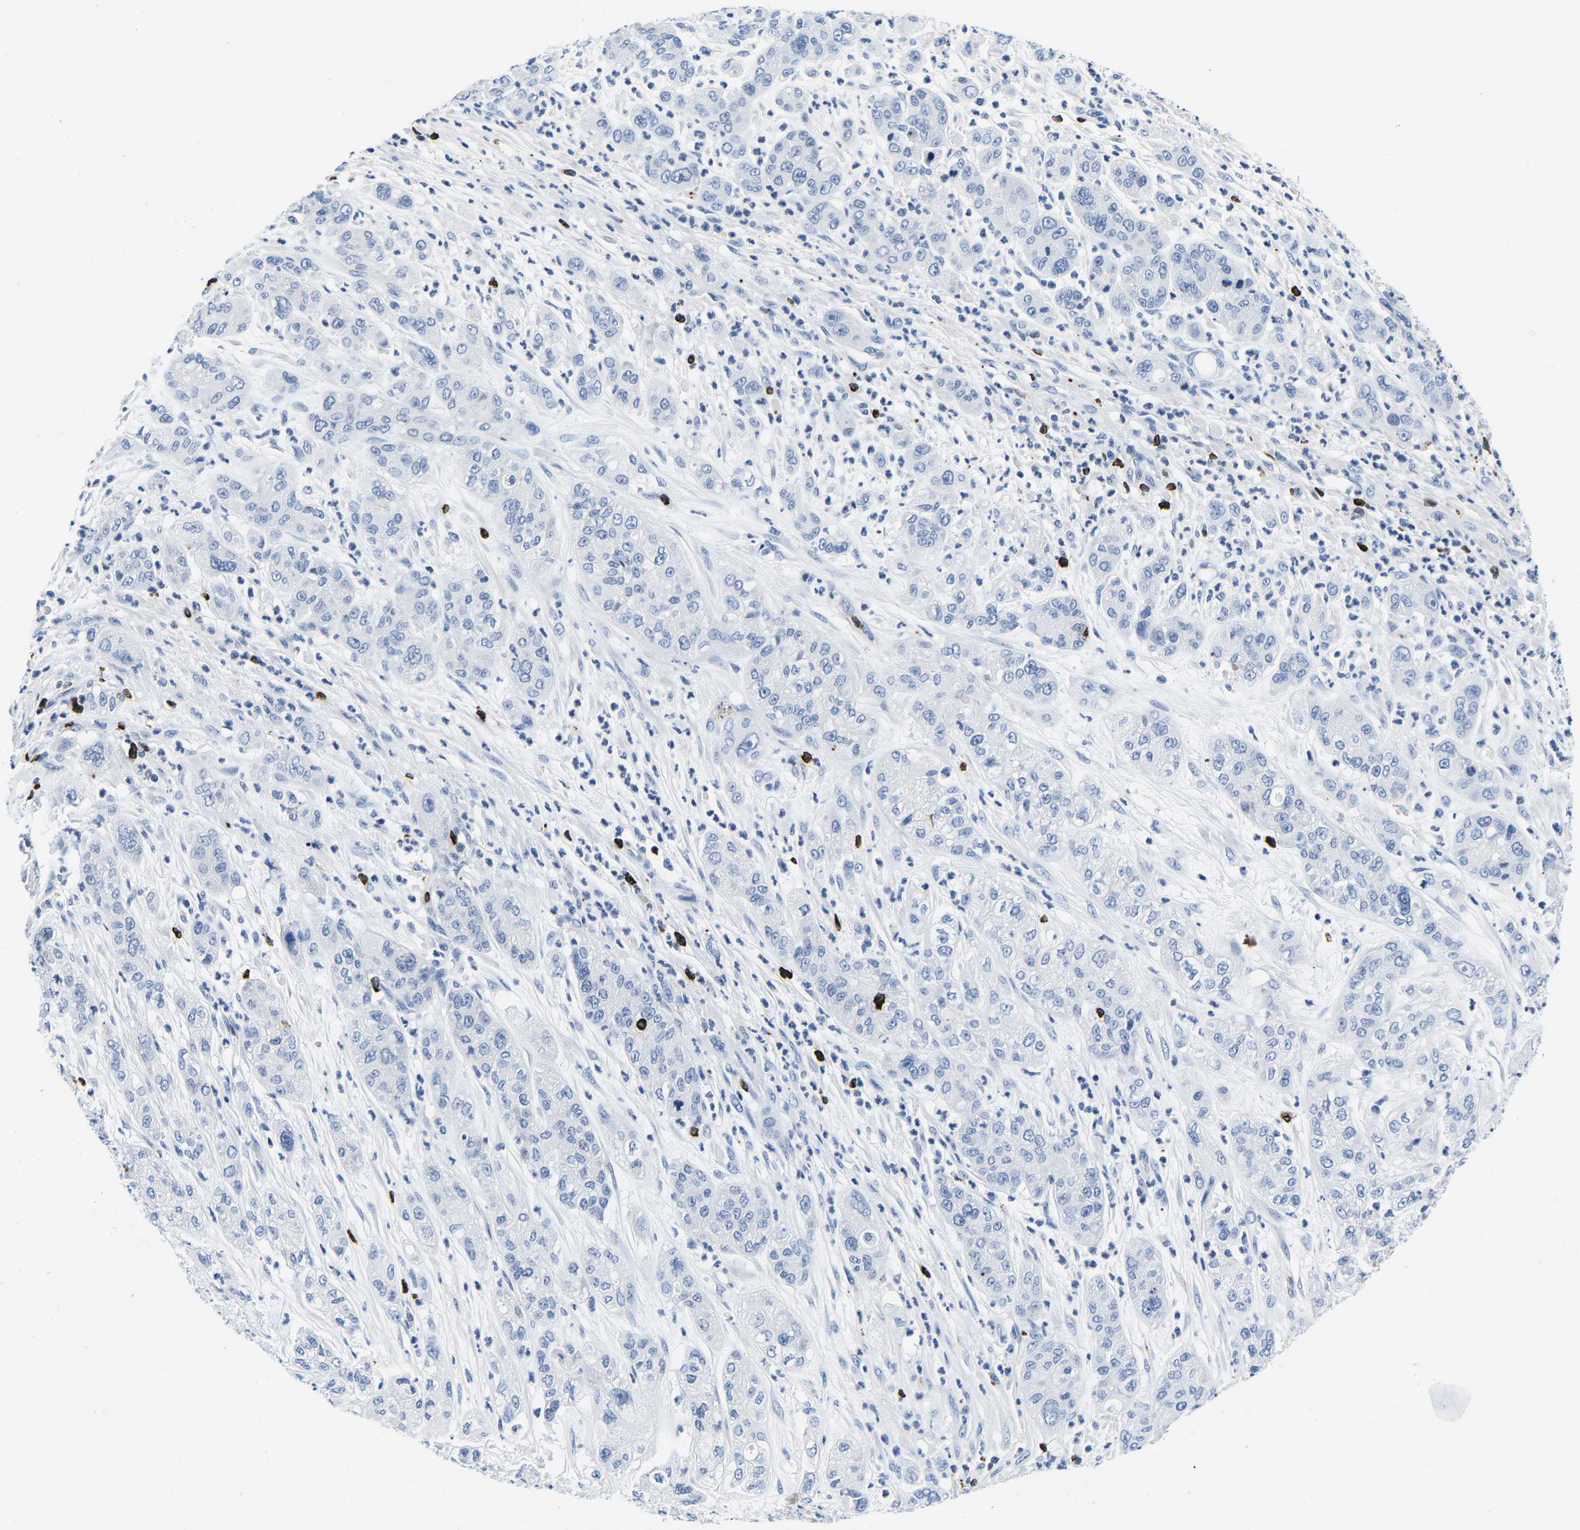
{"staining": {"intensity": "negative", "quantity": "none", "location": "none"}, "tissue": "pancreatic cancer", "cell_type": "Tumor cells", "image_type": "cancer", "snomed": [{"axis": "morphology", "description": "Adenocarcinoma, NOS"}, {"axis": "topography", "description": "Pancreas"}], "caption": "Protein analysis of pancreatic adenocarcinoma reveals no significant positivity in tumor cells.", "gene": "CTSW", "patient": {"sex": "female", "age": 78}}